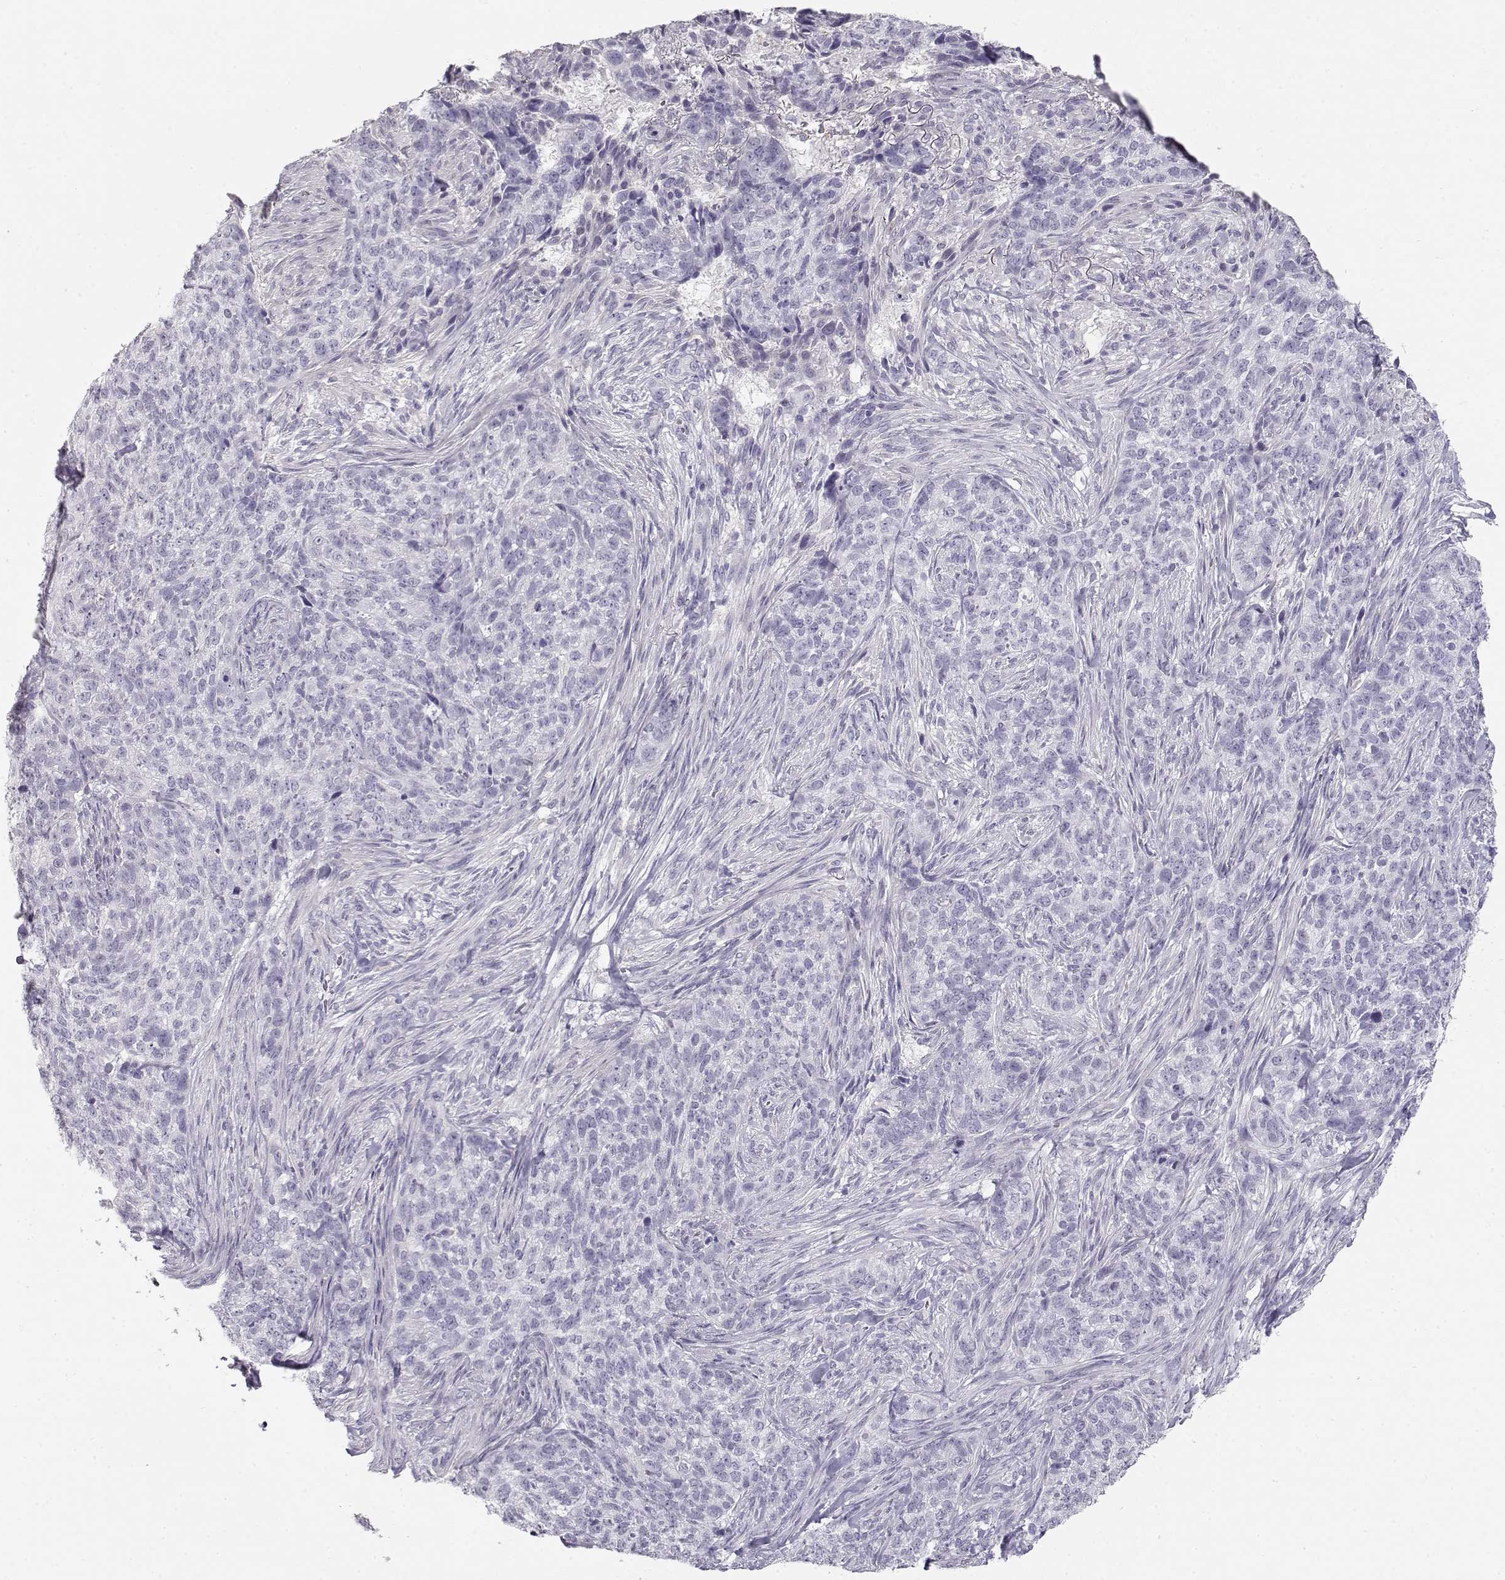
{"staining": {"intensity": "negative", "quantity": "none", "location": "none"}, "tissue": "skin cancer", "cell_type": "Tumor cells", "image_type": "cancer", "snomed": [{"axis": "morphology", "description": "Basal cell carcinoma"}, {"axis": "topography", "description": "Skin"}], "caption": "The histopathology image reveals no staining of tumor cells in basal cell carcinoma (skin).", "gene": "NUTM1", "patient": {"sex": "female", "age": 69}}